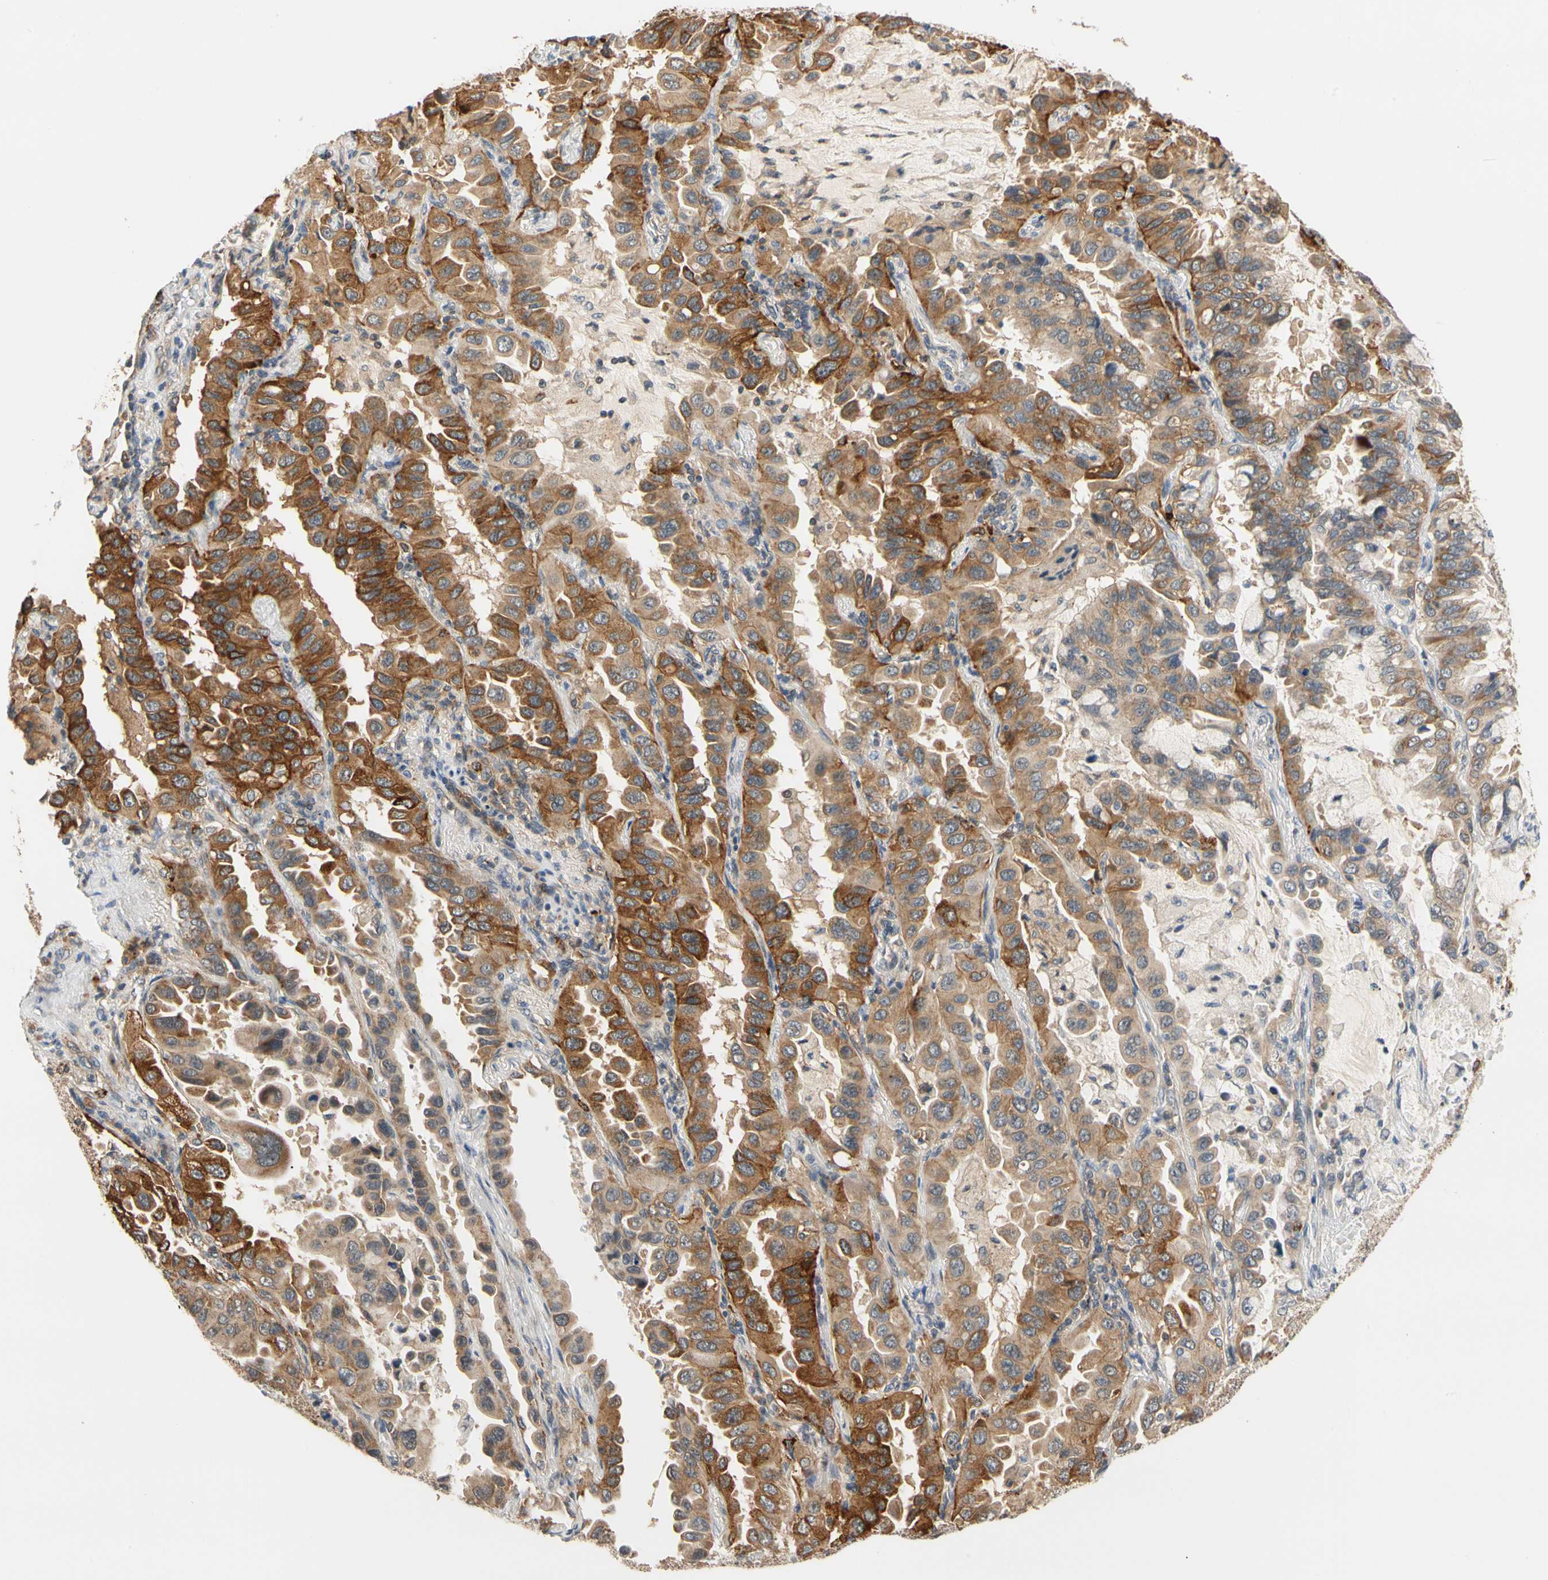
{"staining": {"intensity": "moderate", "quantity": ">75%", "location": "cytoplasmic/membranous"}, "tissue": "lung cancer", "cell_type": "Tumor cells", "image_type": "cancer", "snomed": [{"axis": "morphology", "description": "Adenocarcinoma, NOS"}, {"axis": "topography", "description": "Lung"}], "caption": "An image of human lung cancer stained for a protein demonstrates moderate cytoplasmic/membranous brown staining in tumor cells. The protein of interest is stained brown, and the nuclei are stained in blue (DAB IHC with brightfield microscopy, high magnification).", "gene": "ANKHD1", "patient": {"sex": "male", "age": 64}}